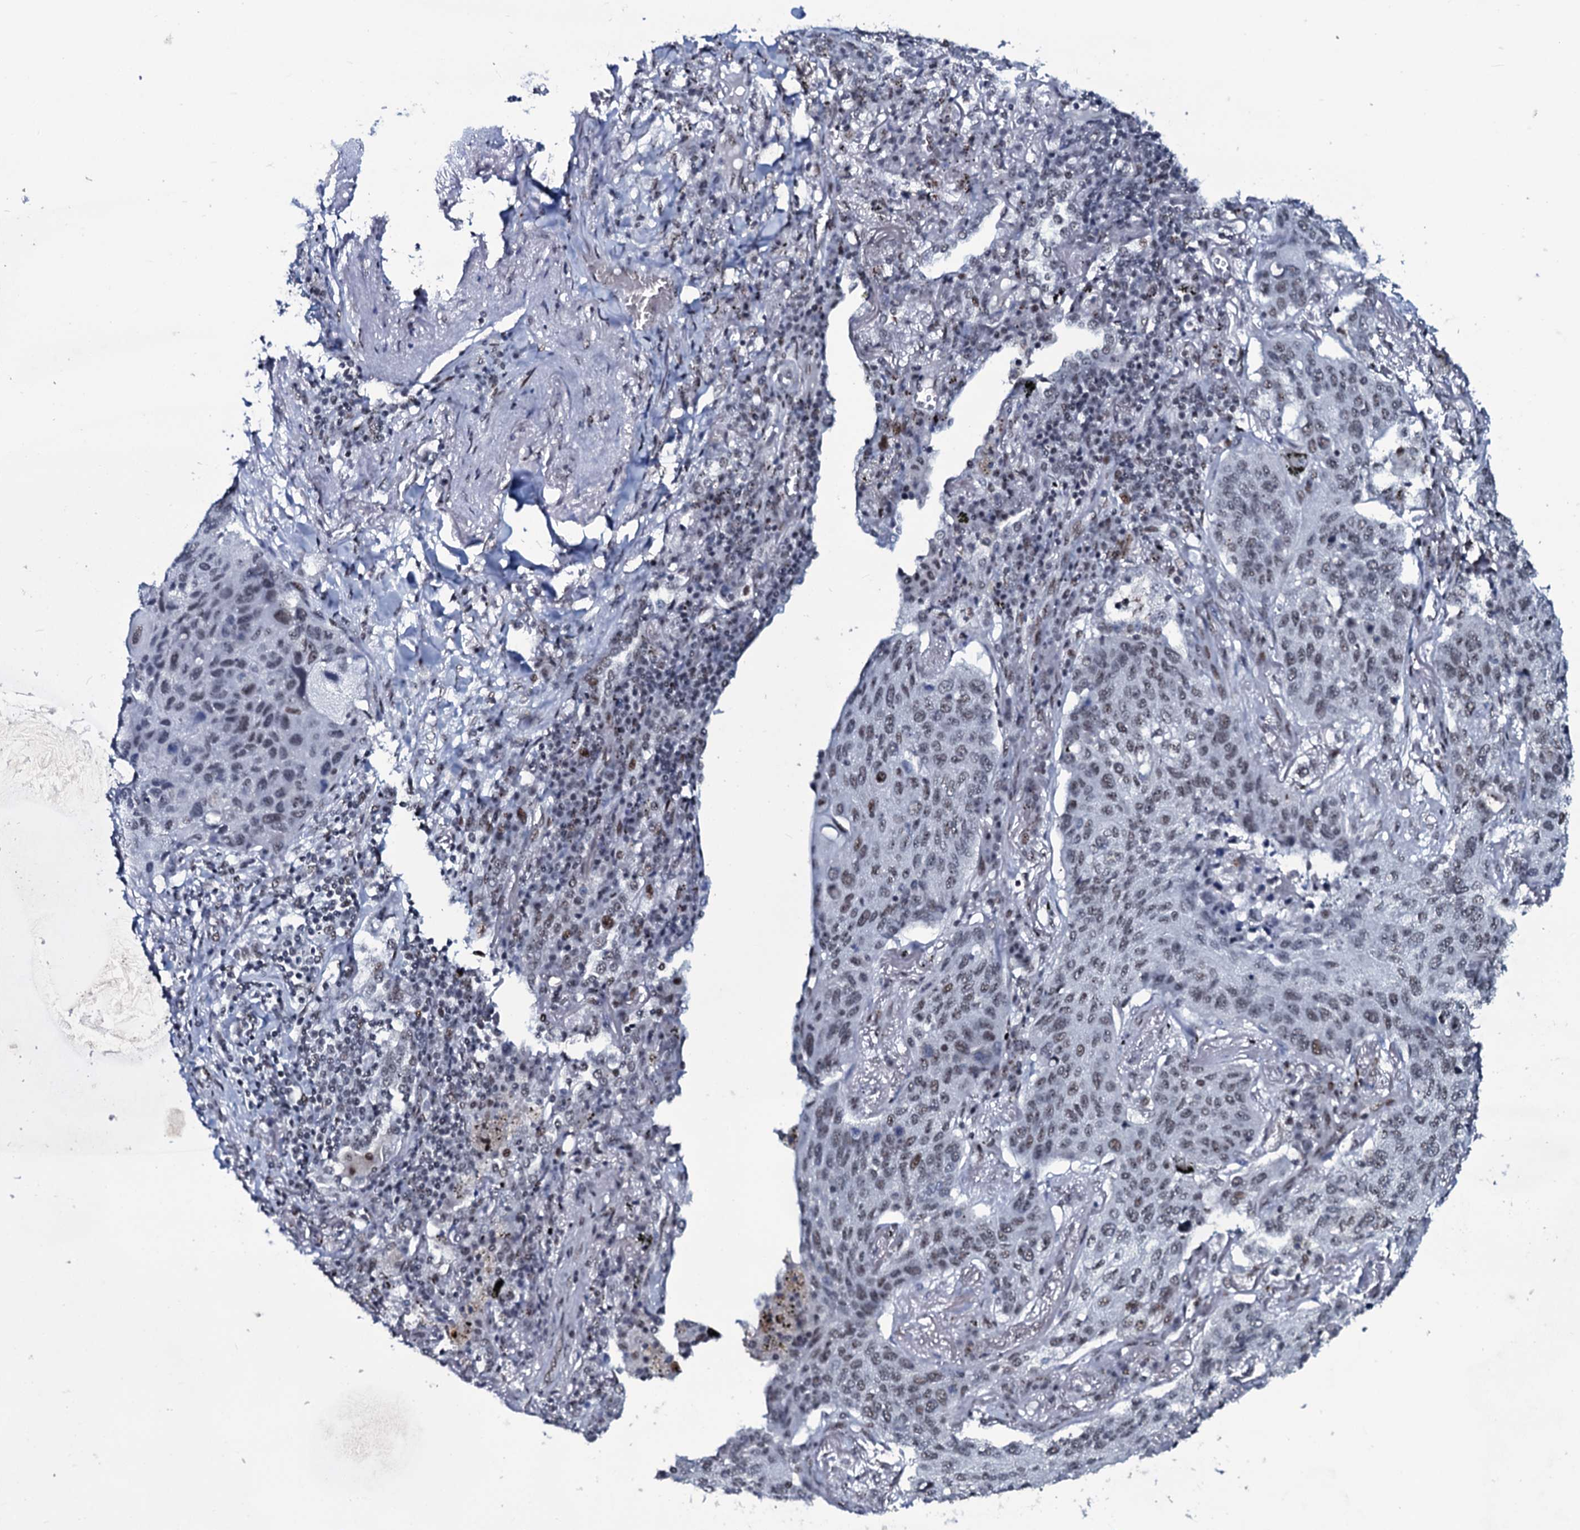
{"staining": {"intensity": "weak", "quantity": "<25%", "location": "nuclear"}, "tissue": "lung cancer", "cell_type": "Tumor cells", "image_type": "cancer", "snomed": [{"axis": "morphology", "description": "Squamous cell carcinoma, NOS"}, {"axis": "topography", "description": "Lung"}], "caption": "Human squamous cell carcinoma (lung) stained for a protein using immunohistochemistry exhibits no expression in tumor cells.", "gene": "ZMIZ2", "patient": {"sex": "female", "age": 63}}